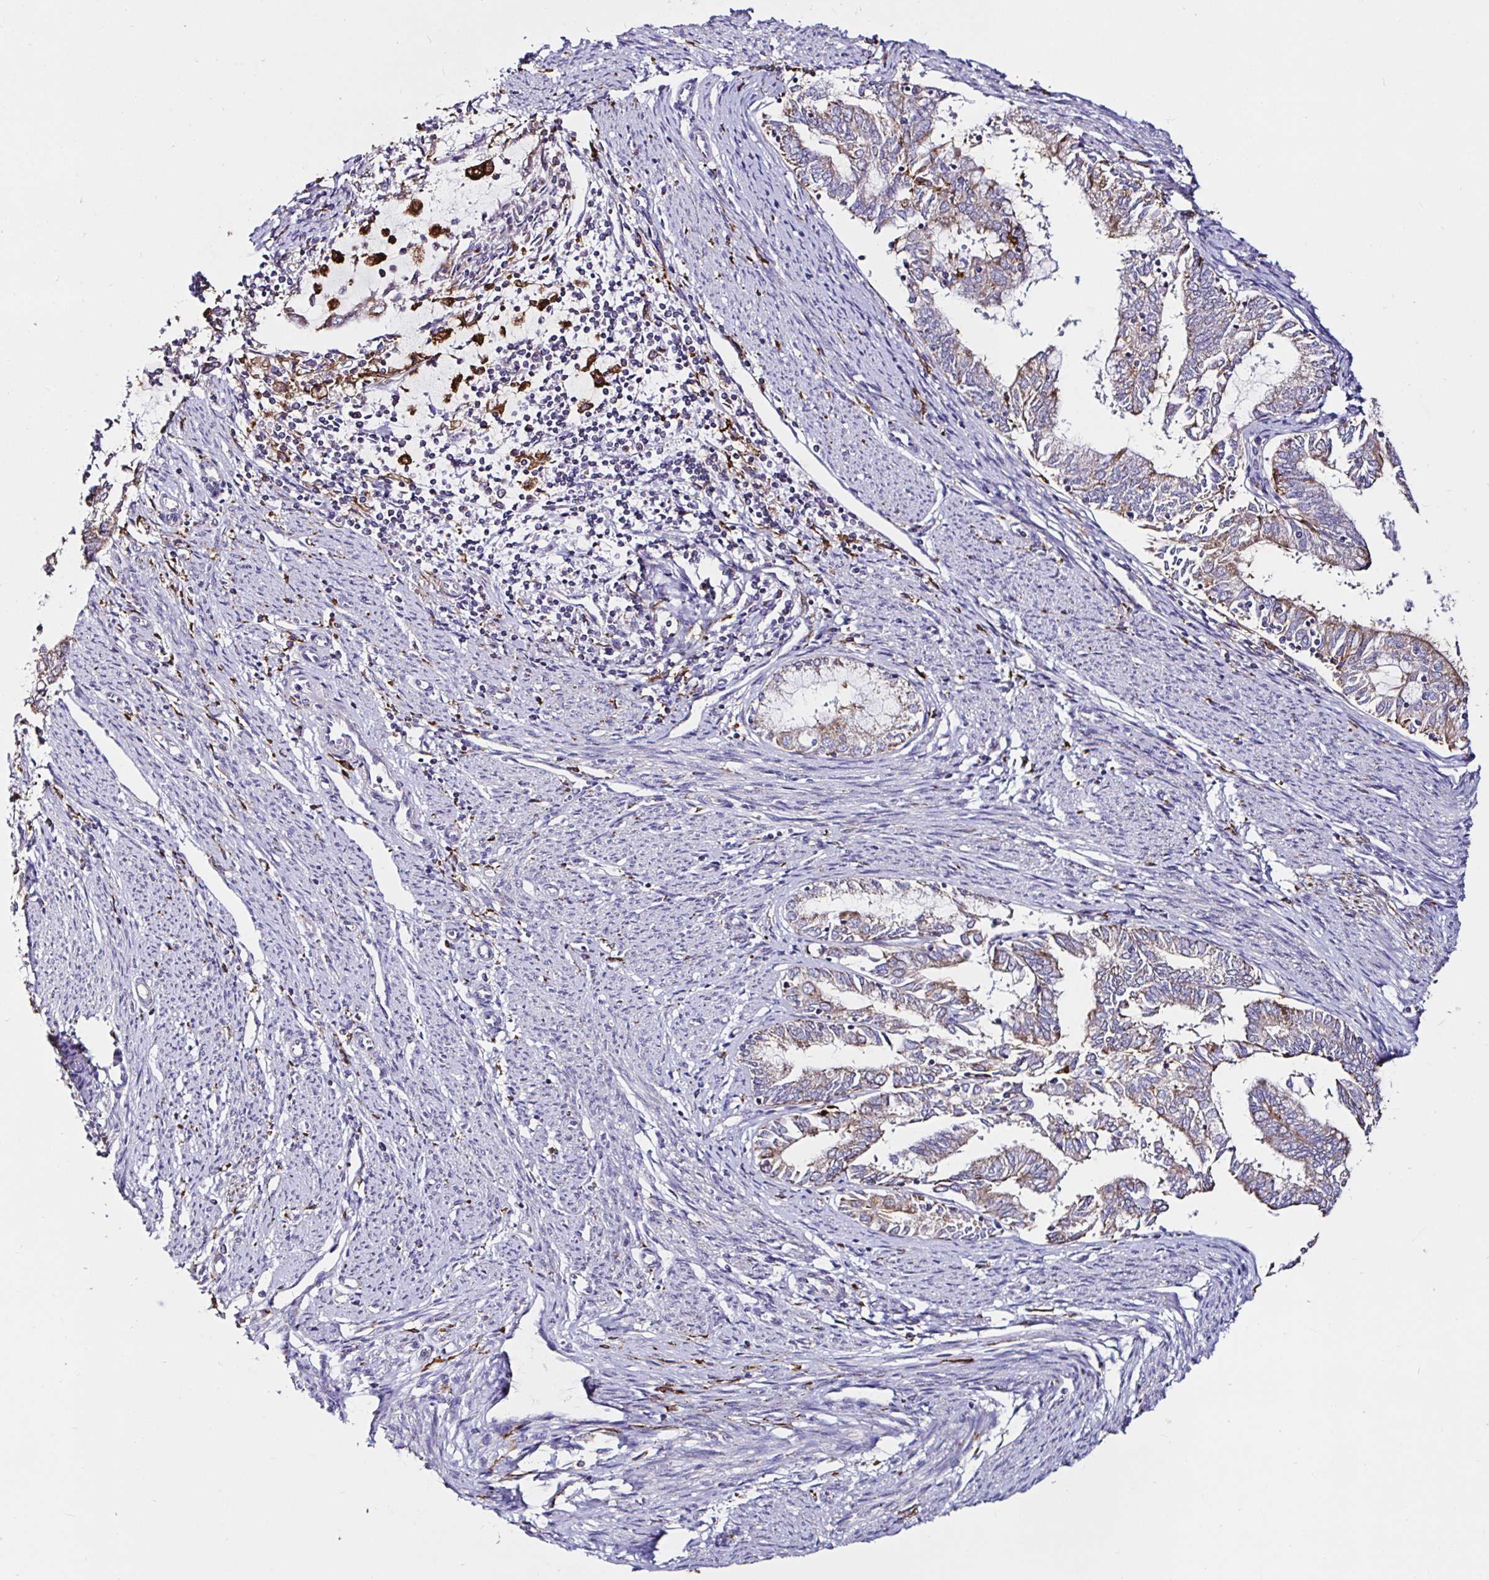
{"staining": {"intensity": "weak", "quantity": ">75%", "location": "cytoplasmic/membranous"}, "tissue": "endometrial cancer", "cell_type": "Tumor cells", "image_type": "cancer", "snomed": [{"axis": "morphology", "description": "Adenocarcinoma, NOS"}, {"axis": "topography", "description": "Endometrium"}], "caption": "About >75% of tumor cells in endometrial cancer (adenocarcinoma) exhibit weak cytoplasmic/membranous protein staining as visualized by brown immunohistochemical staining.", "gene": "MSR1", "patient": {"sex": "female", "age": 79}}